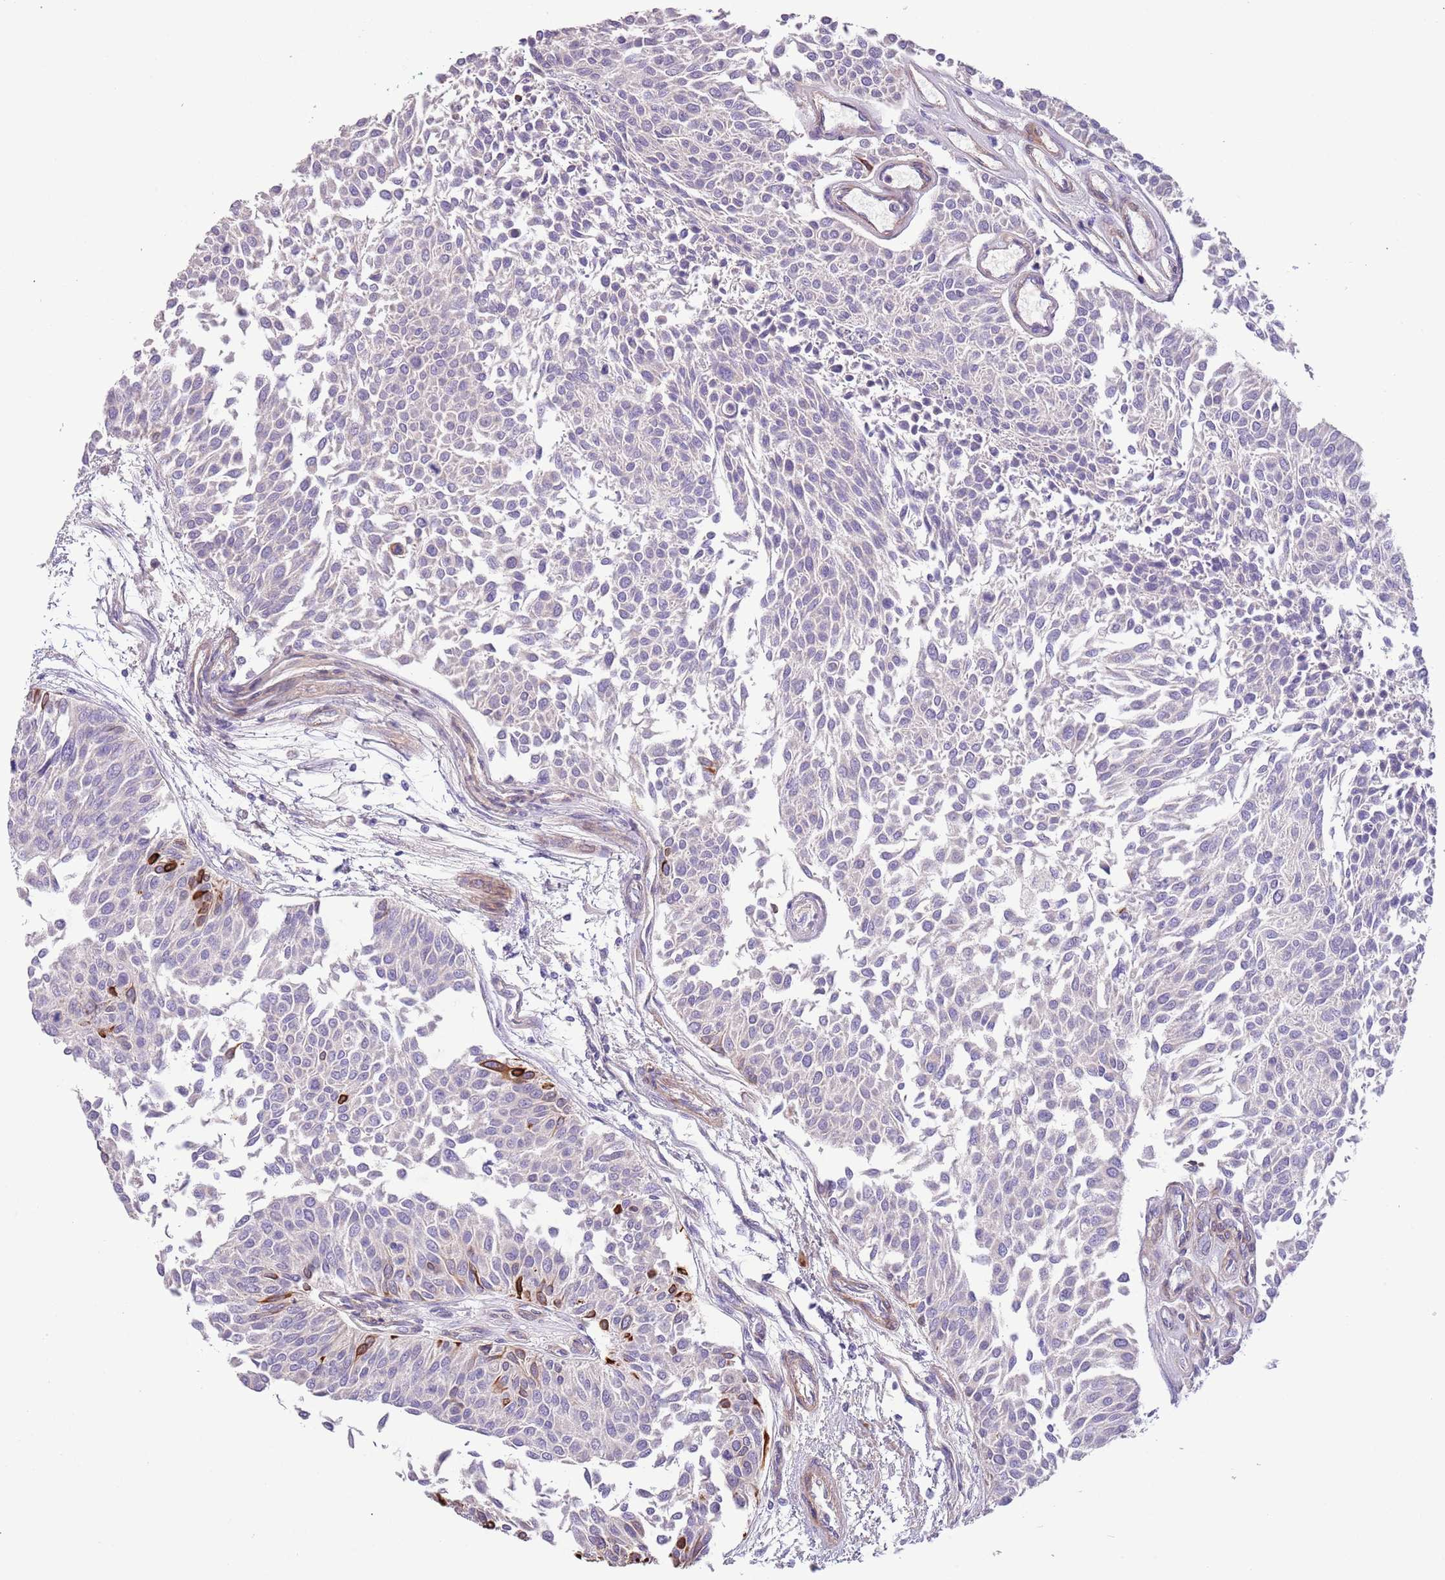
{"staining": {"intensity": "moderate", "quantity": "<25%", "location": "cytoplasmic/membranous"}, "tissue": "urothelial cancer", "cell_type": "Tumor cells", "image_type": "cancer", "snomed": [{"axis": "morphology", "description": "Urothelial carcinoma, NOS"}, {"axis": "topography", "description": "Urinary bladder"}], "caption": "IHC of urothelial cancer shows low levels of moderate cytoplasmic/membranous expression in approximately <25% of tumor cells.", "gene": "ZNF658", "patient": {"sex": "male", "age": 55}}